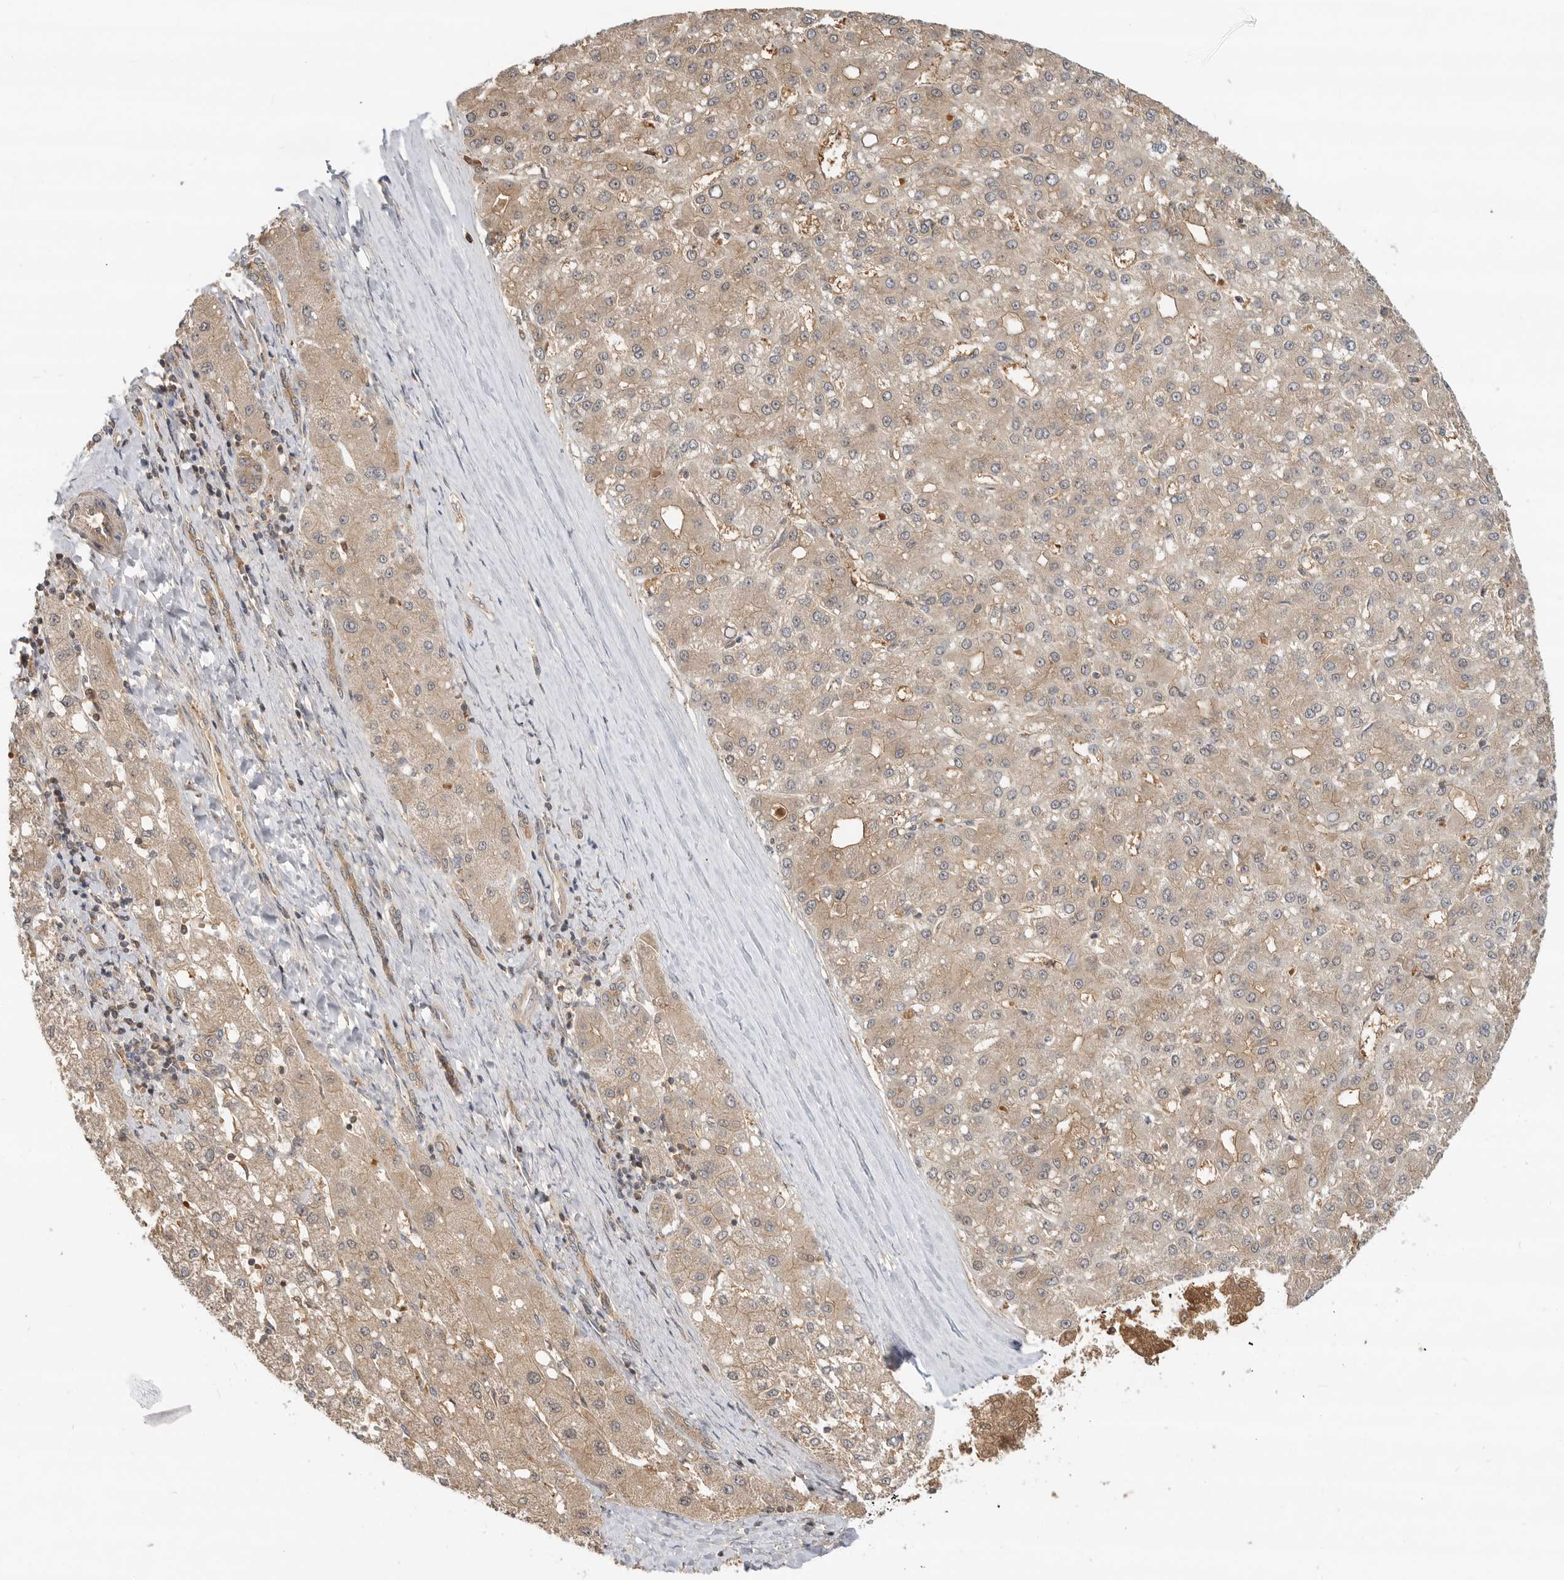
{"staining": {"intensity": "weak", "quantity": ">75%", "location": "cytoplasmic/membranous"}, "tissue": "liver cancer", "cell_type": "Tumor cells", "image_type": "cancer", "snomed": [{"axis": "morphology", "description": "Carcinoma, Hepatocellular, NOS"}, {"axis": "topography", "description": "Liver"}], "caption": "Tumor cells display low levels of weak cytoplasmic/membranous staining in approximately >75% of cells in human hepatocellular carcinoma (liver).", "gene": "CLDN12", "patient": {"sex": "male", "age": 67}}